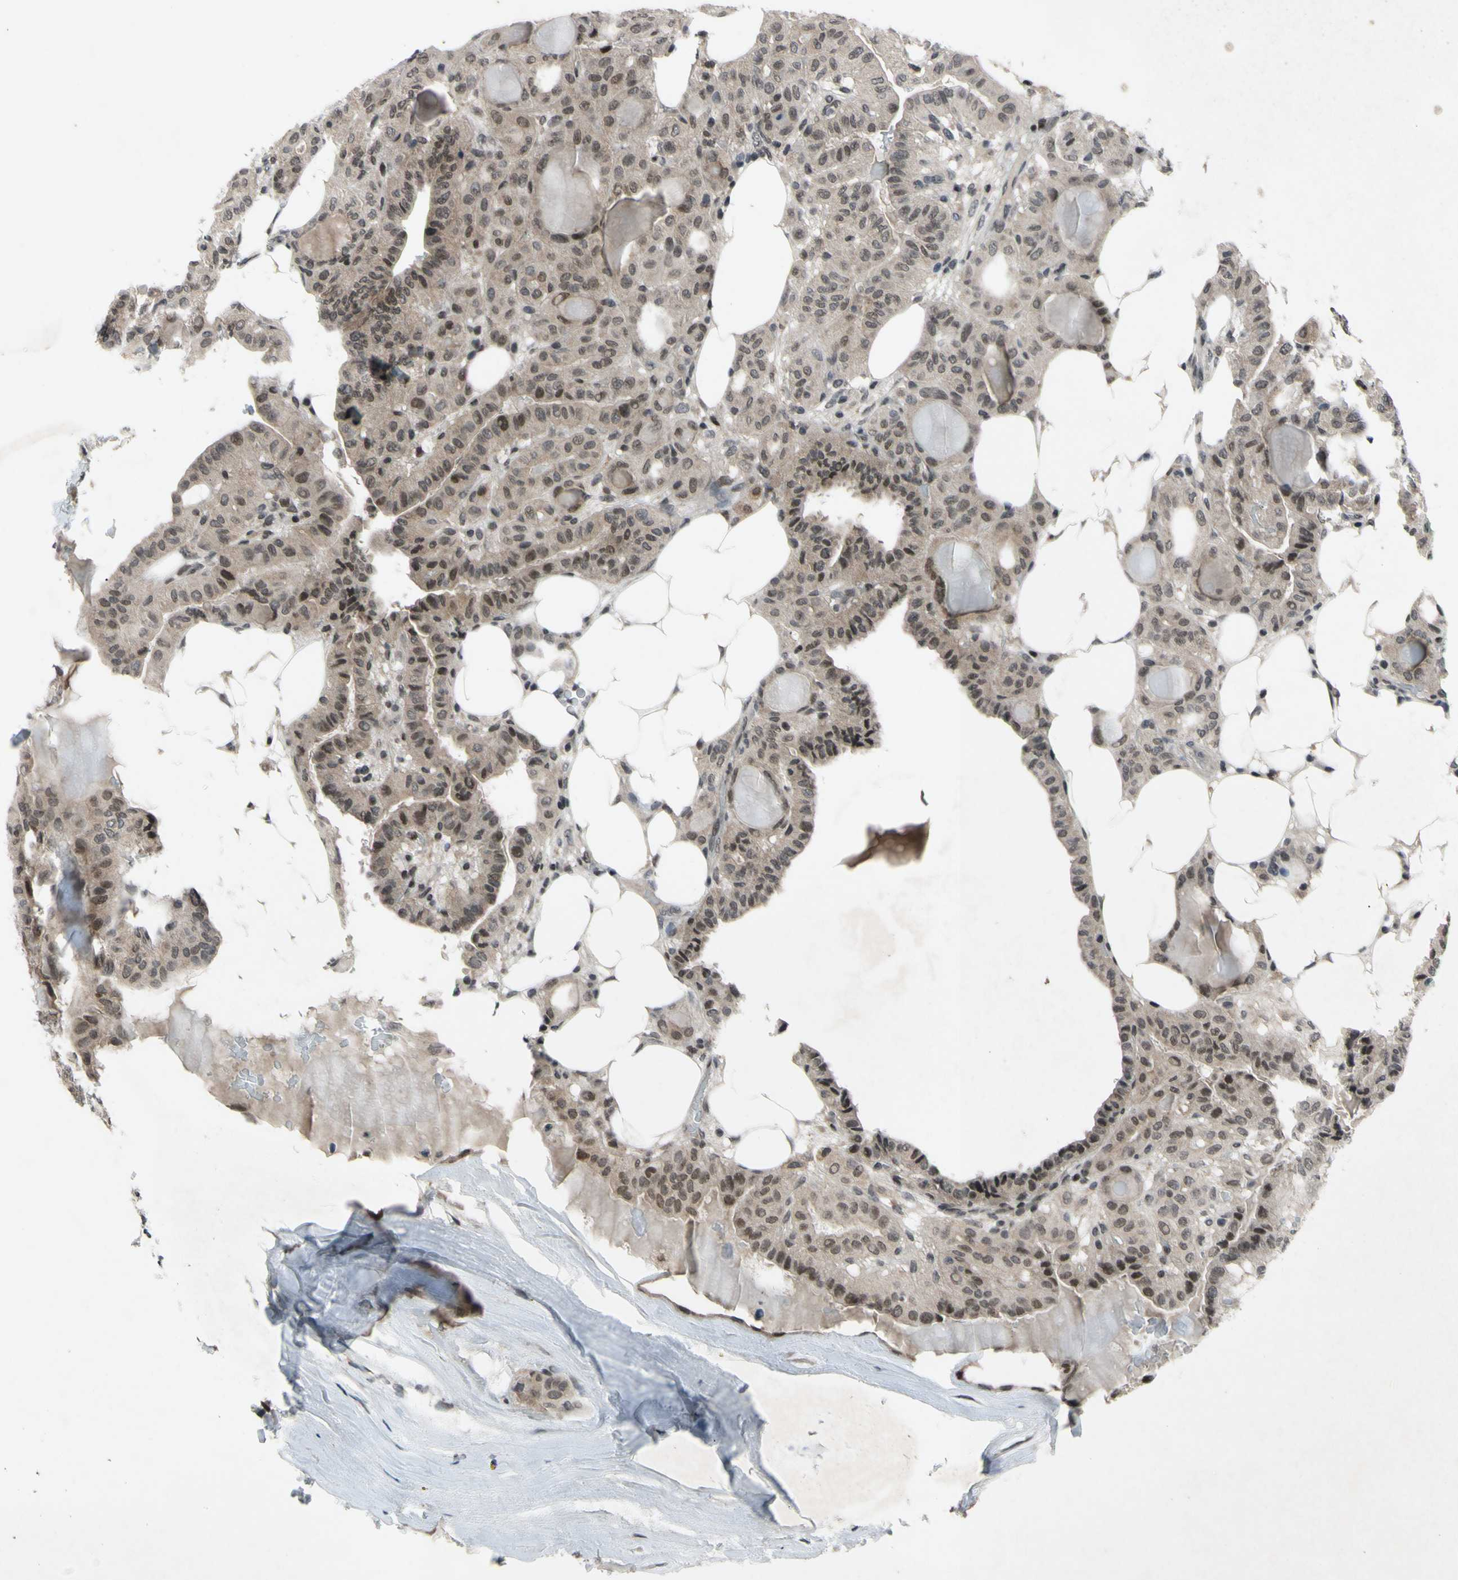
{"staining": {"intensity": "weak", "quantity": "25%-75%", "location": "cytoplasmic/membranous,nuclear"}, "tissue": "thyroid cancer", "cell_type": "Tumor cells", "image_type": "cancer", "snomed": [{"axis": "morphology", "description": "Papillary adenocarcinoma, NOS"}, {"axis": "topography", "description": "Thyroid gland"}], "caption": "Protein expression analysis of thyroid papillary adenocarcinoma shows weak cytoplasmic/membranous and nuclear positivity in about 25%-75% of tumor cells.", "gene": "XPO1", "patient": {"sex": "male", "age": 77}}